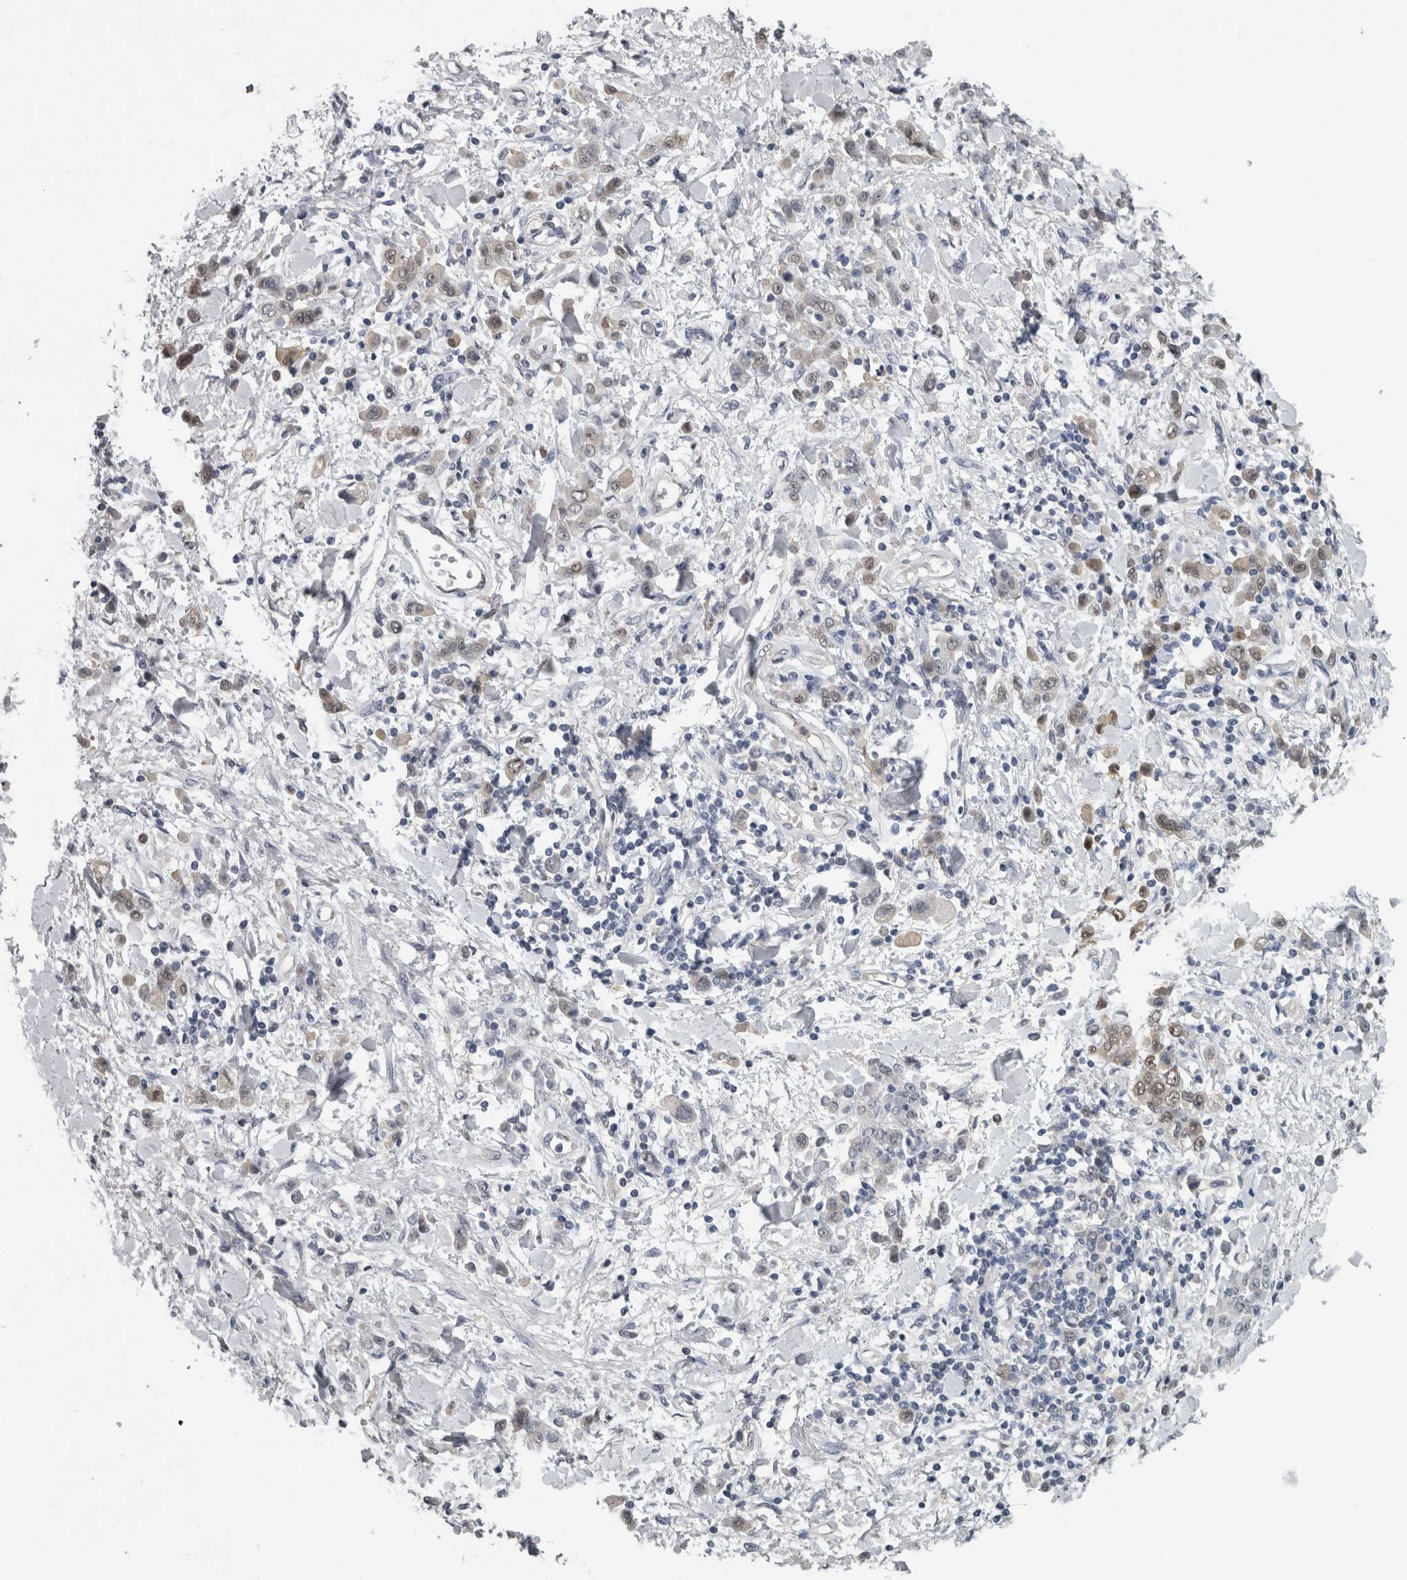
{"staining": {"intensity": "weak", "quantity": "<25%", "location": "cytoplasmic/membranous,nuclear"}, "tissue": "stomach cancer", "cell_type": "Tumor cells", "image_type": "cancer", "snomed": [{"axis": "morphology", "description": "Normal tissue, NOS"}, {"axis": "morphology", "description": "Adenocarcinoma, NOS"}, {"axis": "topography", "description": "Stomach"}], "caption": "High power microscopy micrograph of an immunohistochemistry image of stomach cancer, revealing no significant expression in tumor cells.", "gene": "NAPRT", "patient": {"sex": "male", "age": 82}}